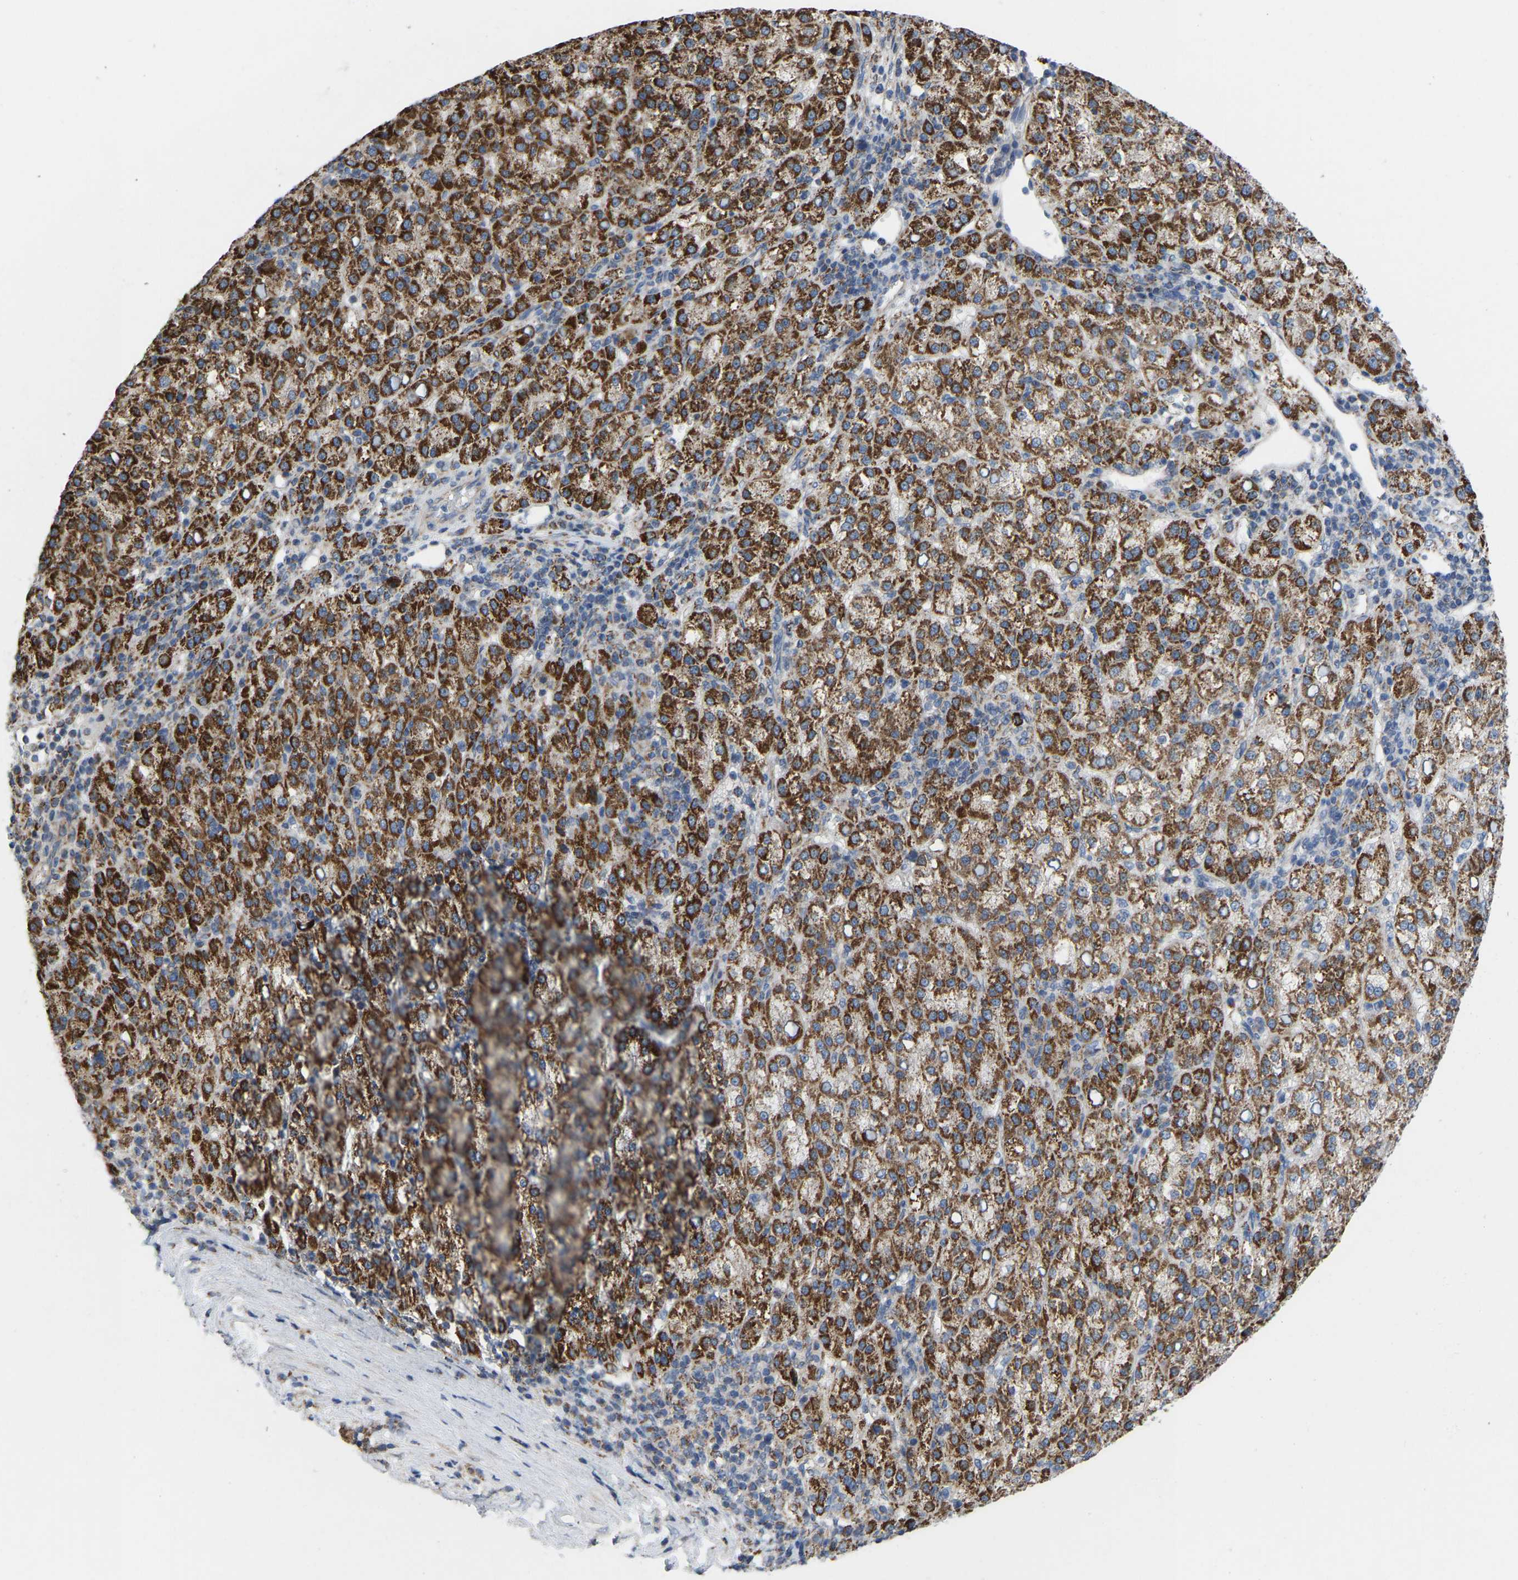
{"staining": {"intensity": "moderate", "quantity": ">75%", "location": "cytoplasmic/membranous"}, "tissue": "liver cancer", "cell_type": "Tumor cells", "image_type": "cancer", "snomed": [{"axis": "morphology", "description": "Carcinoma, Hepatocellular, NOS"}, {"axis": "topography", "description": "Liver"}], "caption": "Protein analysis of liver cancer (hepatocellular carcinoma) tissue shows moderate cytoplasmic/membranous expression in about >75% of tumor cells.", "gene": "BCL10", "patient": {"sex": "female", "age": 58}}